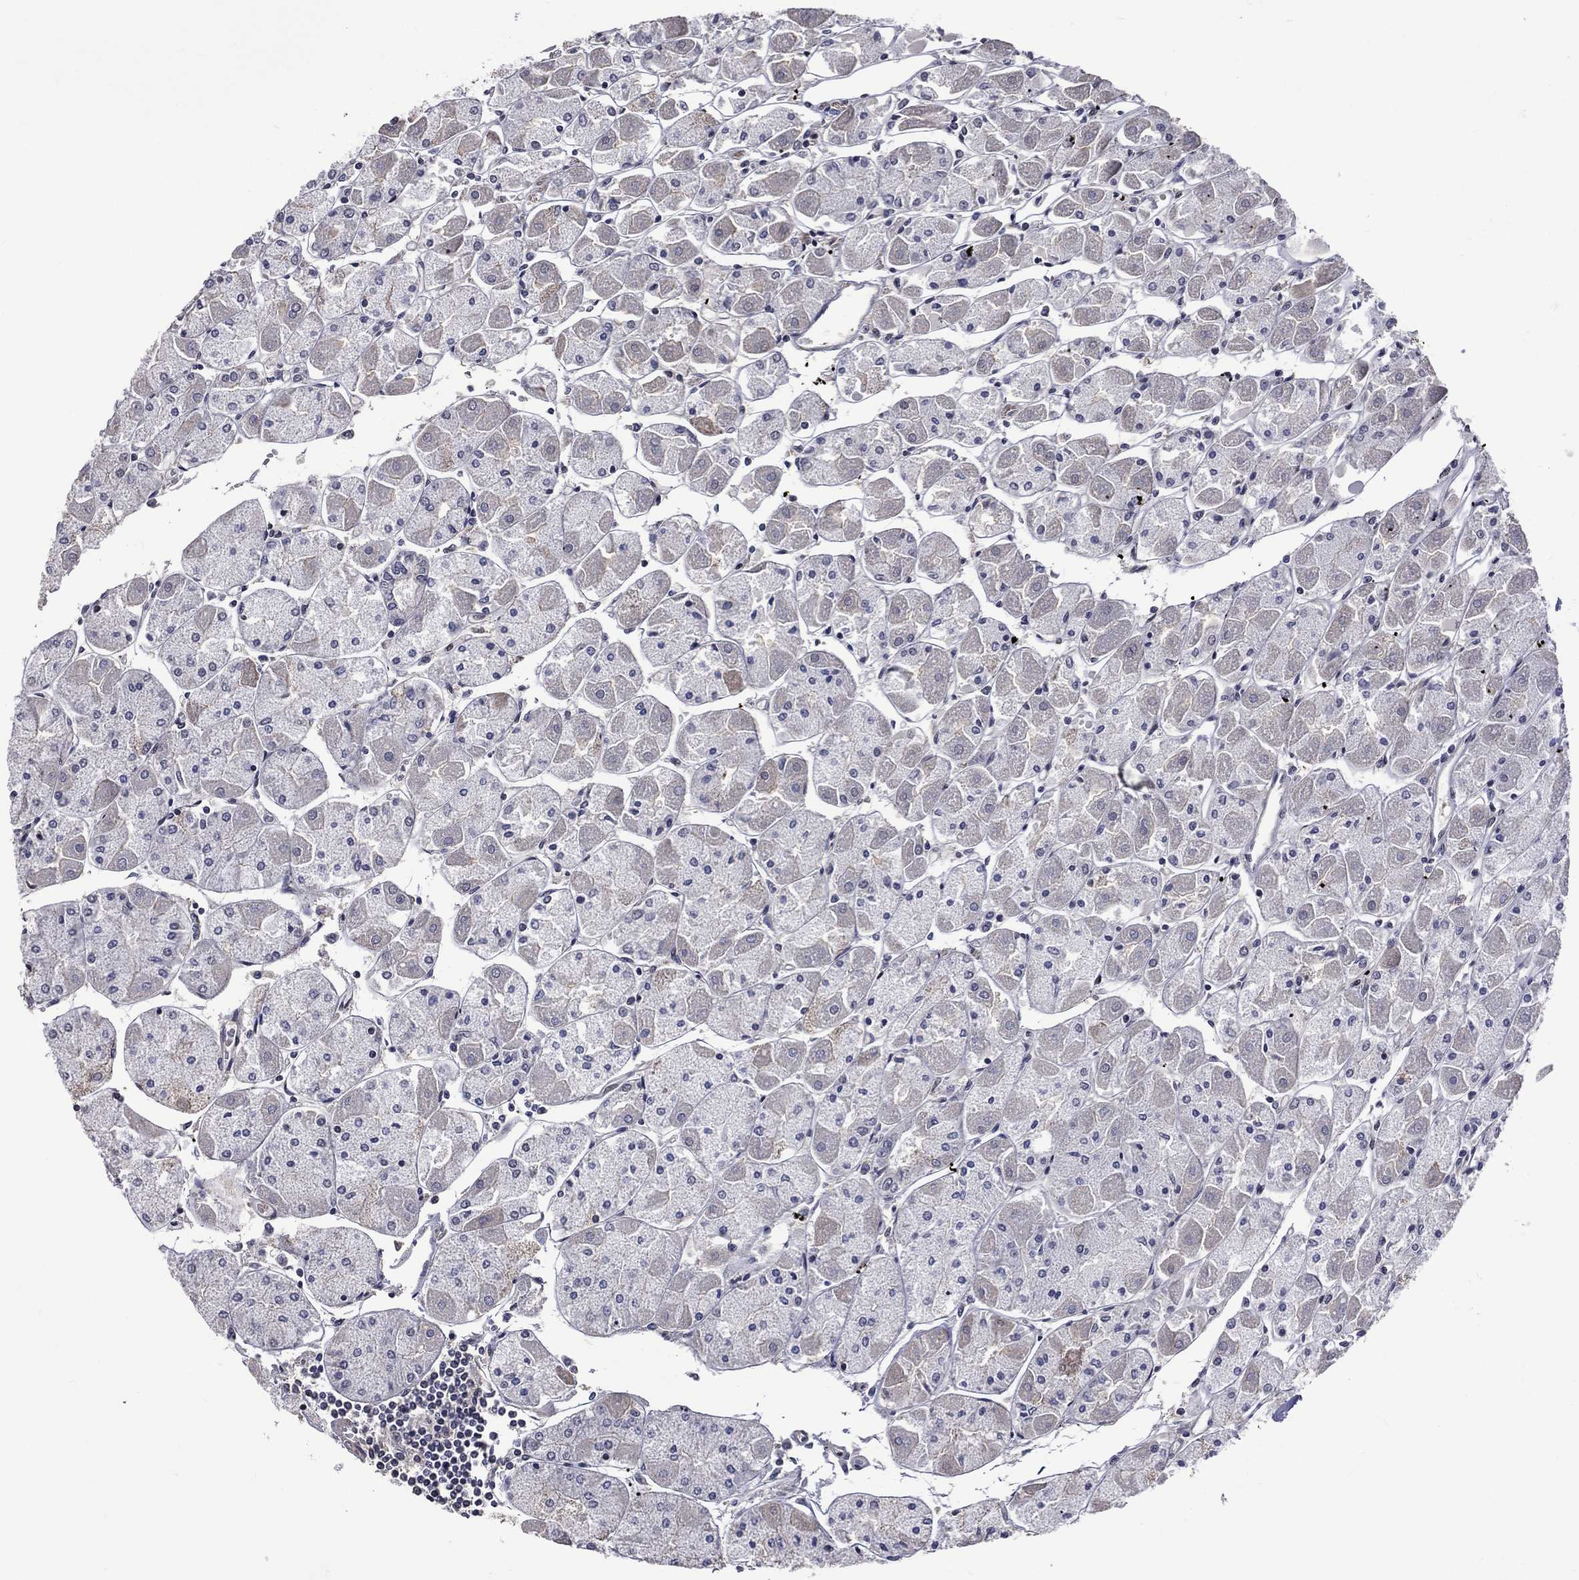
{"staining": {"intensity": "moderate", "quantity": "<25%", "location": "cytoplasmic/membranous"}, "tissue": "stomach", "cell_type": "Glandular cells", "image_type": "normal", "snomed": [{"axis": "morphology", "description": "Normal tissue, NOS"}, {"axis": "topography", "description": "Stomach"}], "caption": "Glandular cells exhibit low levels of moderate cytoplasmic/membranous staining in about <25% of cells in unremarkable human stomach.", "gene": "FGG", "patient": {"sex": "male", "age": 70}}